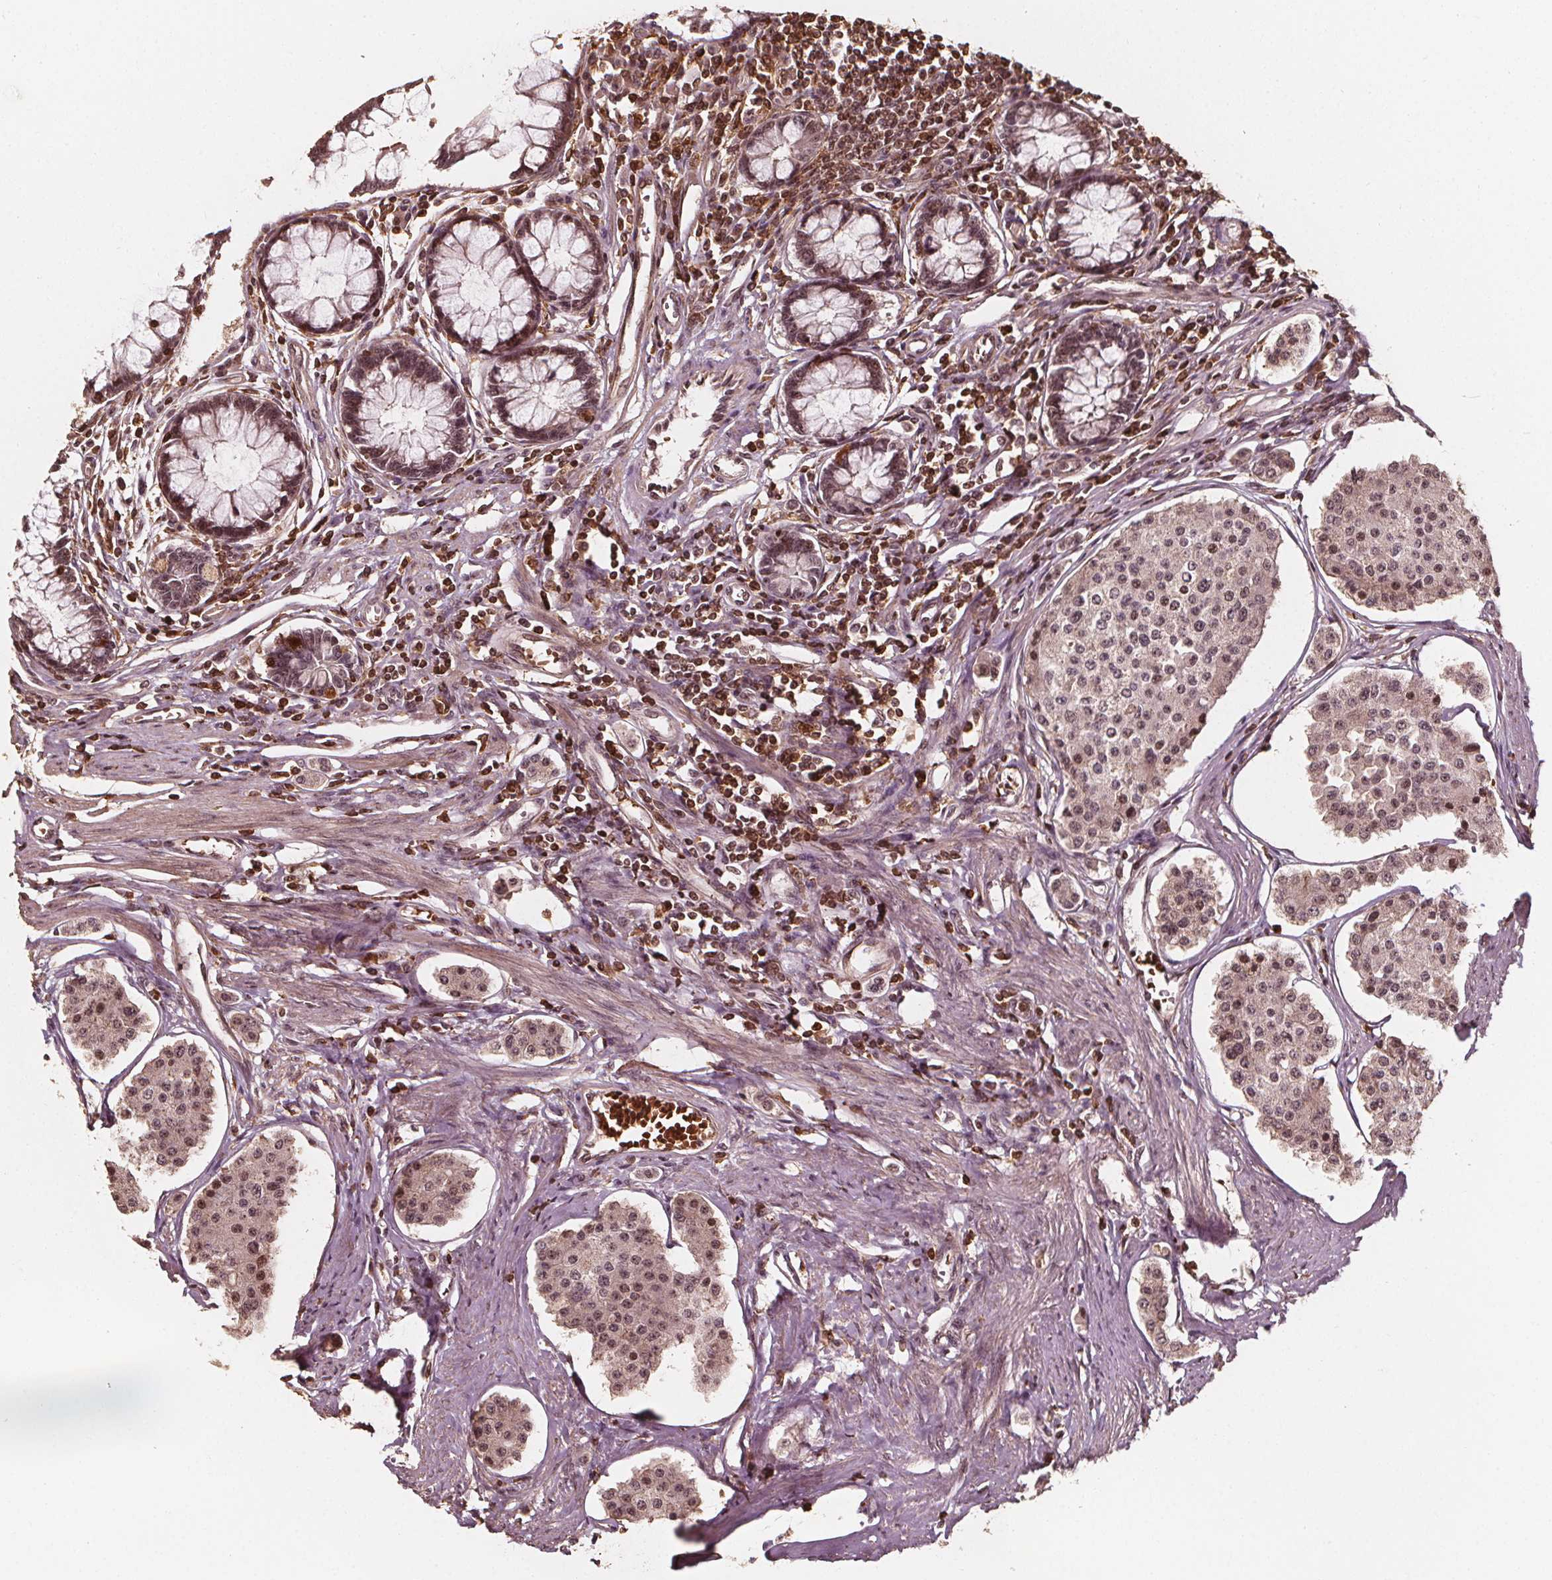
{"staining": {"intensity": "moderate", "quantity": ">75%", "location": "nuclear"}, "tissue": "carcinoid", "cell_type": "Tumor cells", "image_type": "cancer", "snomed": [{"axis": "morphology", "description": "Carcinoid, malignant, NOS"}, {"axis": "topography", "description": "Small intestine"}], "caption": "Carcinoid (malignant) was stained to show a protein in brown. There is medium levels of moderate nuclear staining in about >75% of tumor cells.", "gene": "EXOSC9", "patient": {"sex": "female", "age": 65}}